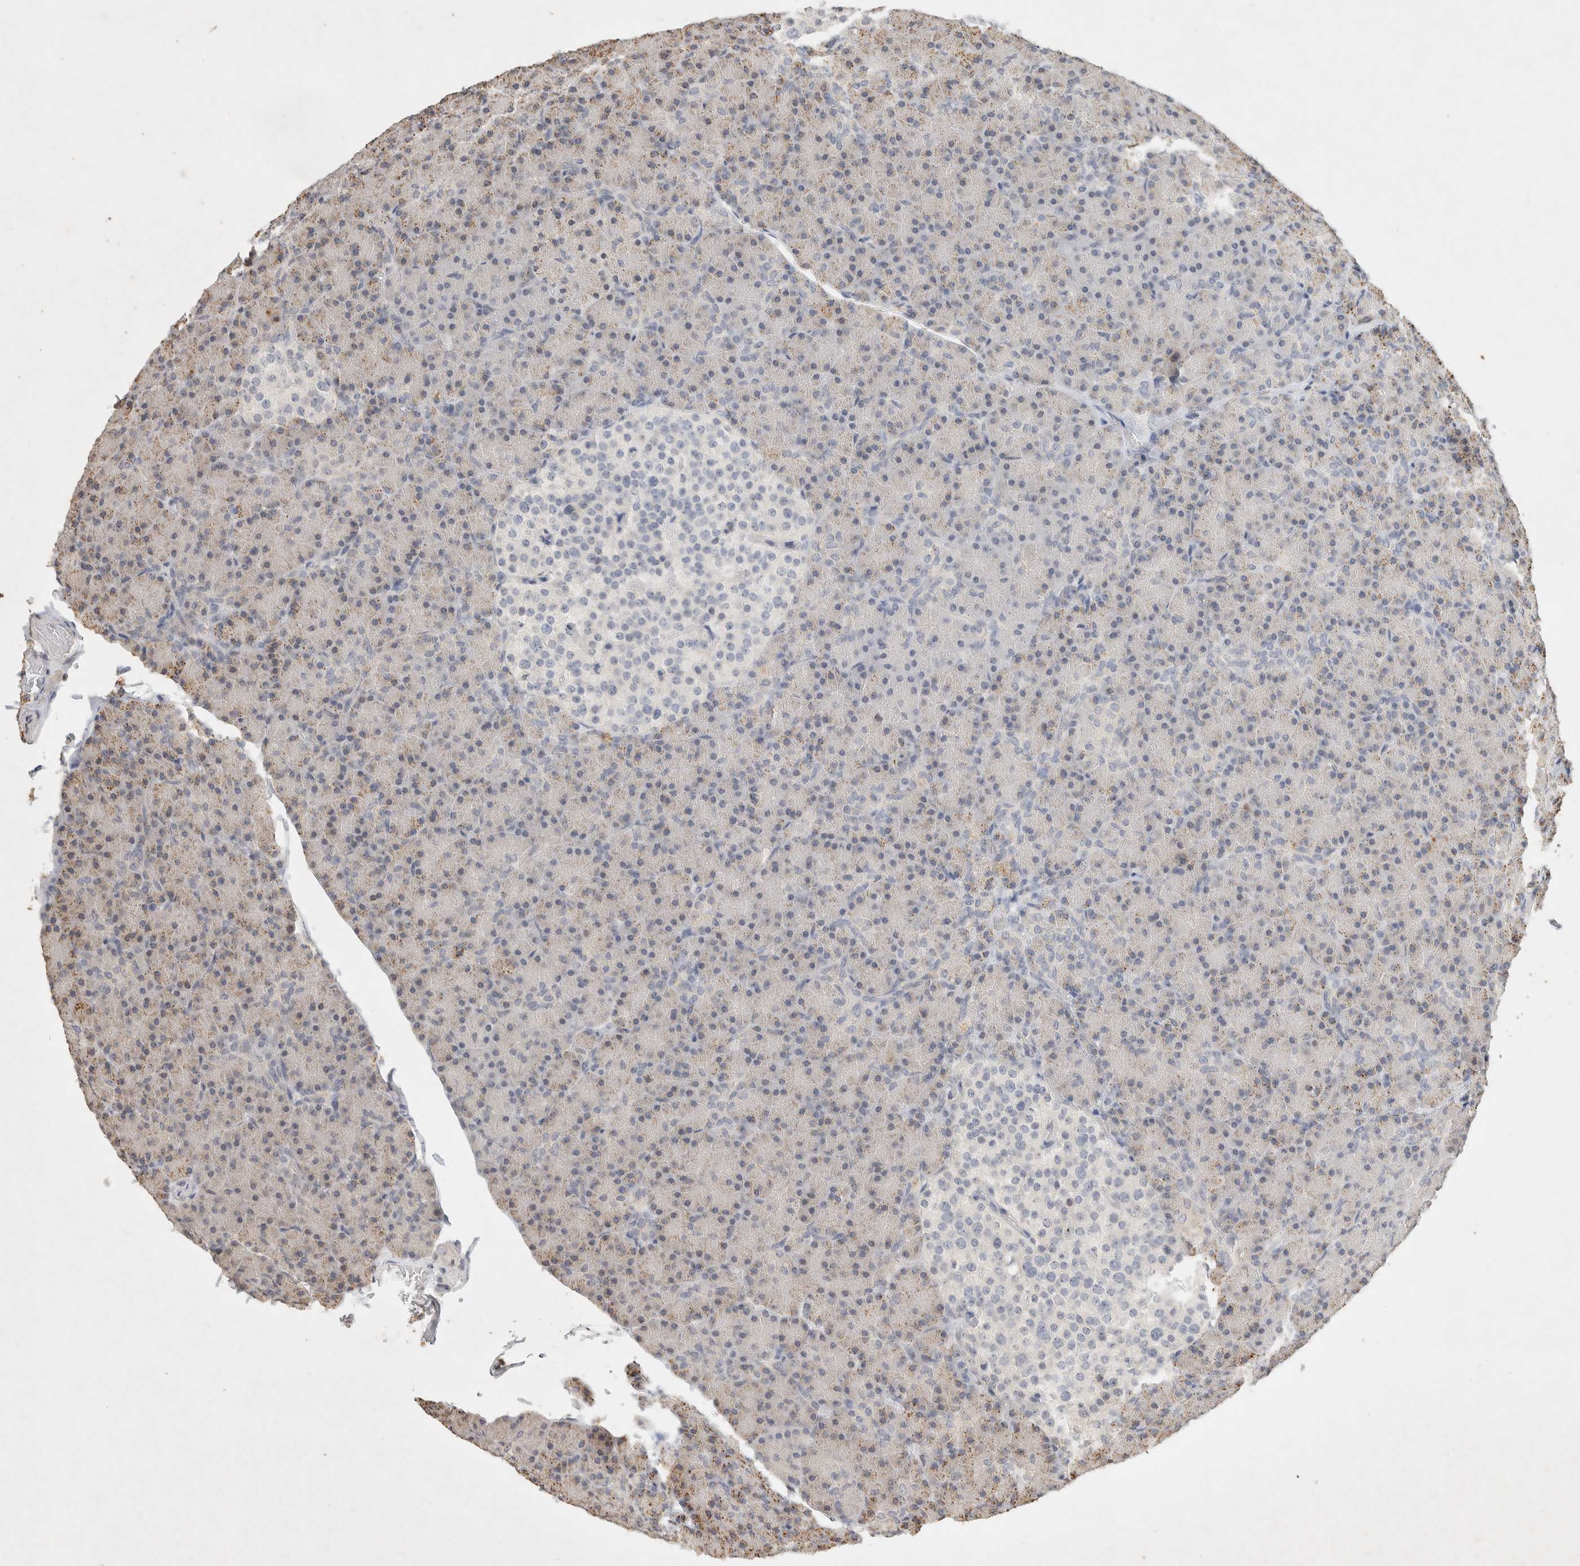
{"staining": {"intensity": "weak", "quantity": "25%-75%", "location": "cytoplasmic/membranous"}, "tissue": "pancreas", "cell_type": "Exocrine glandular cells", "image_type": "normal", "snomed": [{"axis": "morphology", "description": "Normal tissue, NOS"}, {"axis": "topography", "description": "Pancreas"}], "caption": "Protein staining reveals weak cytoplasmic/membranous staining in about 25%-75% of exocrine glandular cells in unremarkable pancreas.", "gene": "RAC2", "patient": {"sex": "female", "age": 43}}